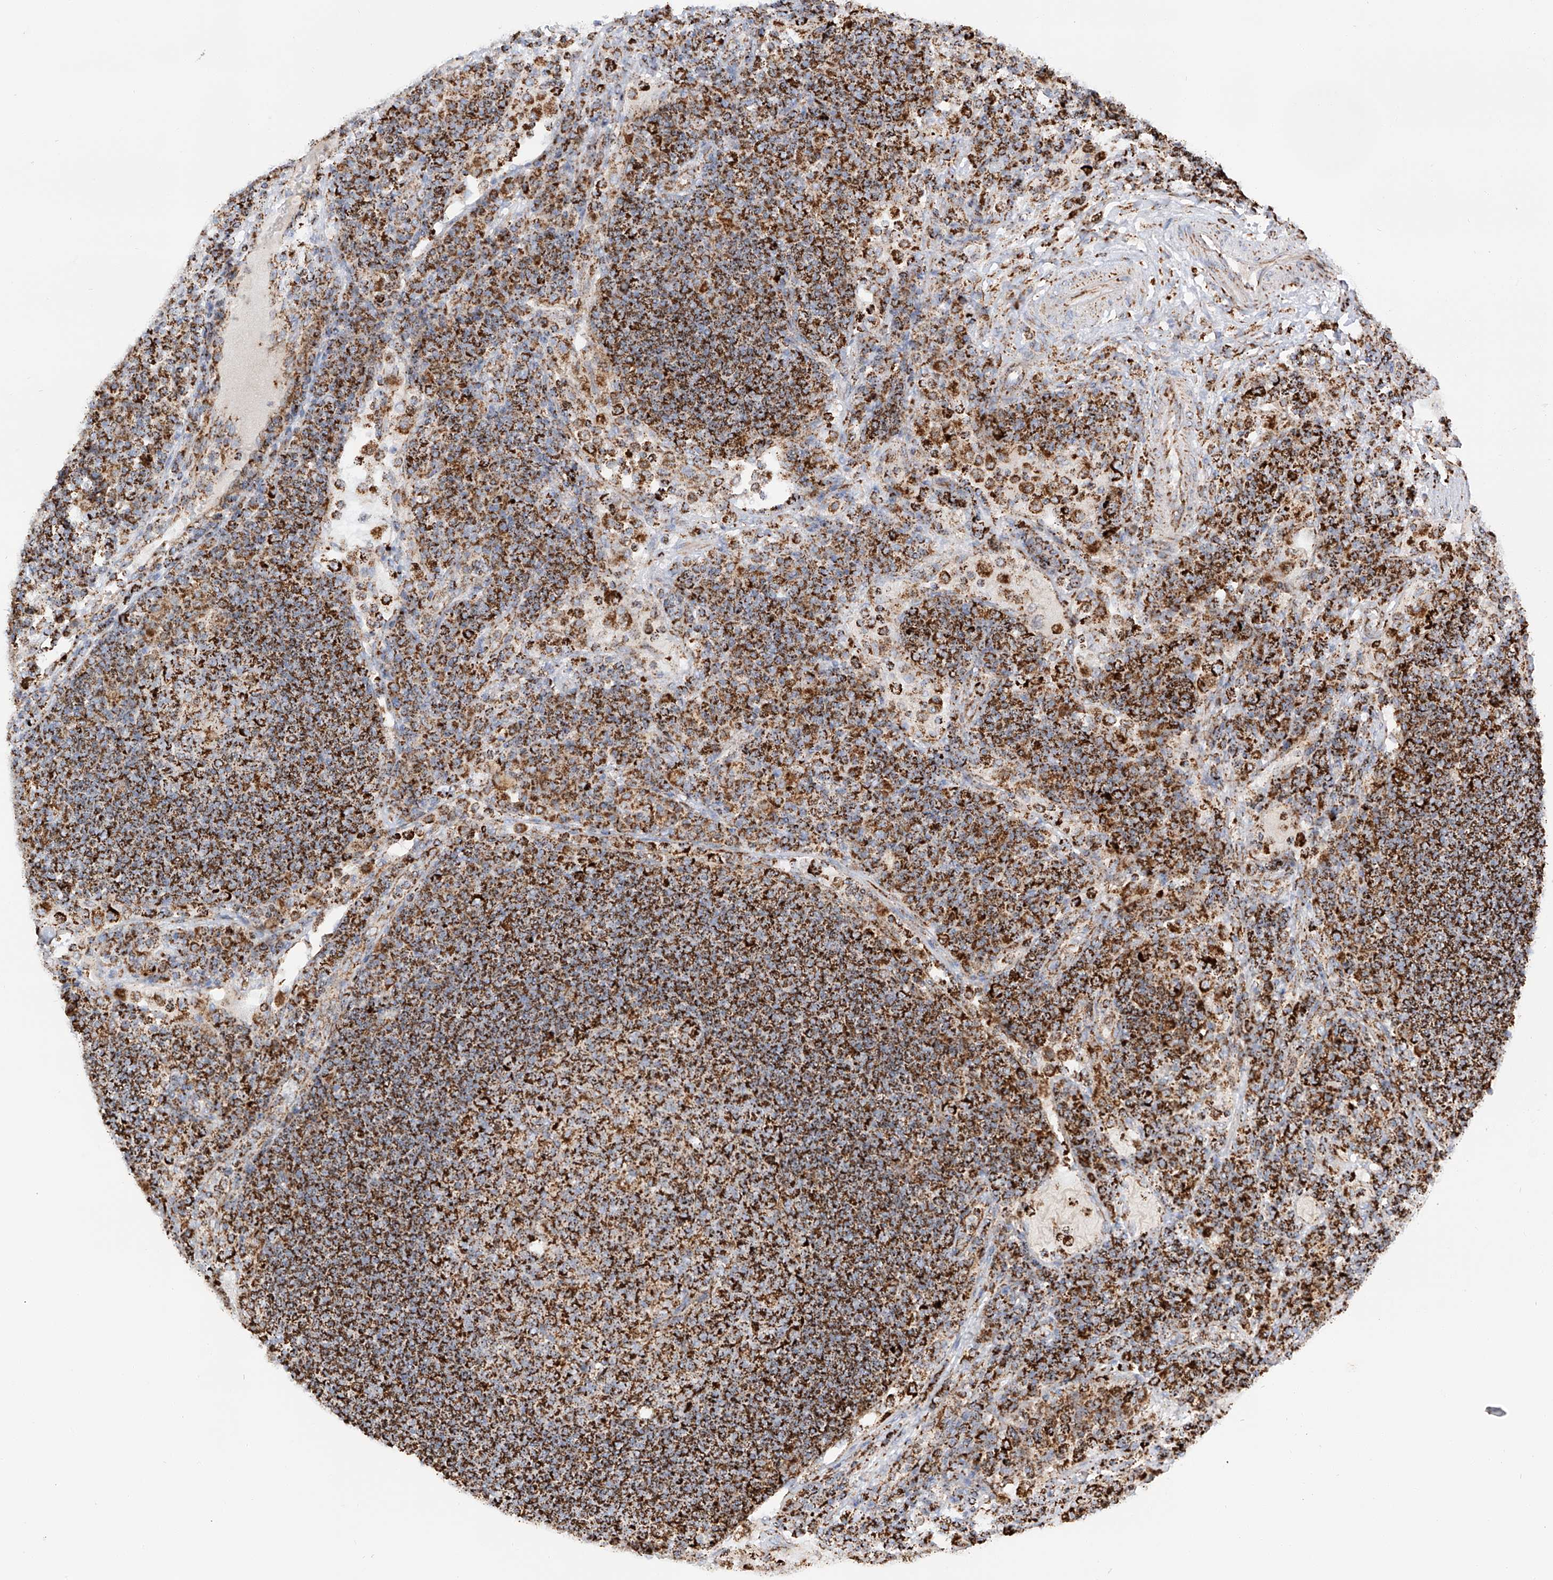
{"staining": {"intensity": "strong", "quantity": "25%-75%", "location": "cytoplasmic/membranous"}, "tissue": "lymph node", "cell_type": "Germinal center cells", "image_type": "normal", "snomed": [{"axis": "morphology", "description": "Normal tissue, NOS"}, {"axis": "topography", "description": "Lymph node"}], "caption": "Brown immunohistochemical staining in unremarkable human lymph node displays strong cytoplasmic/membranous staining in approximately 25%-75% of germinal center cells.", "gene": "TTC27", "patient": {"sex": "female", "age": 53}}